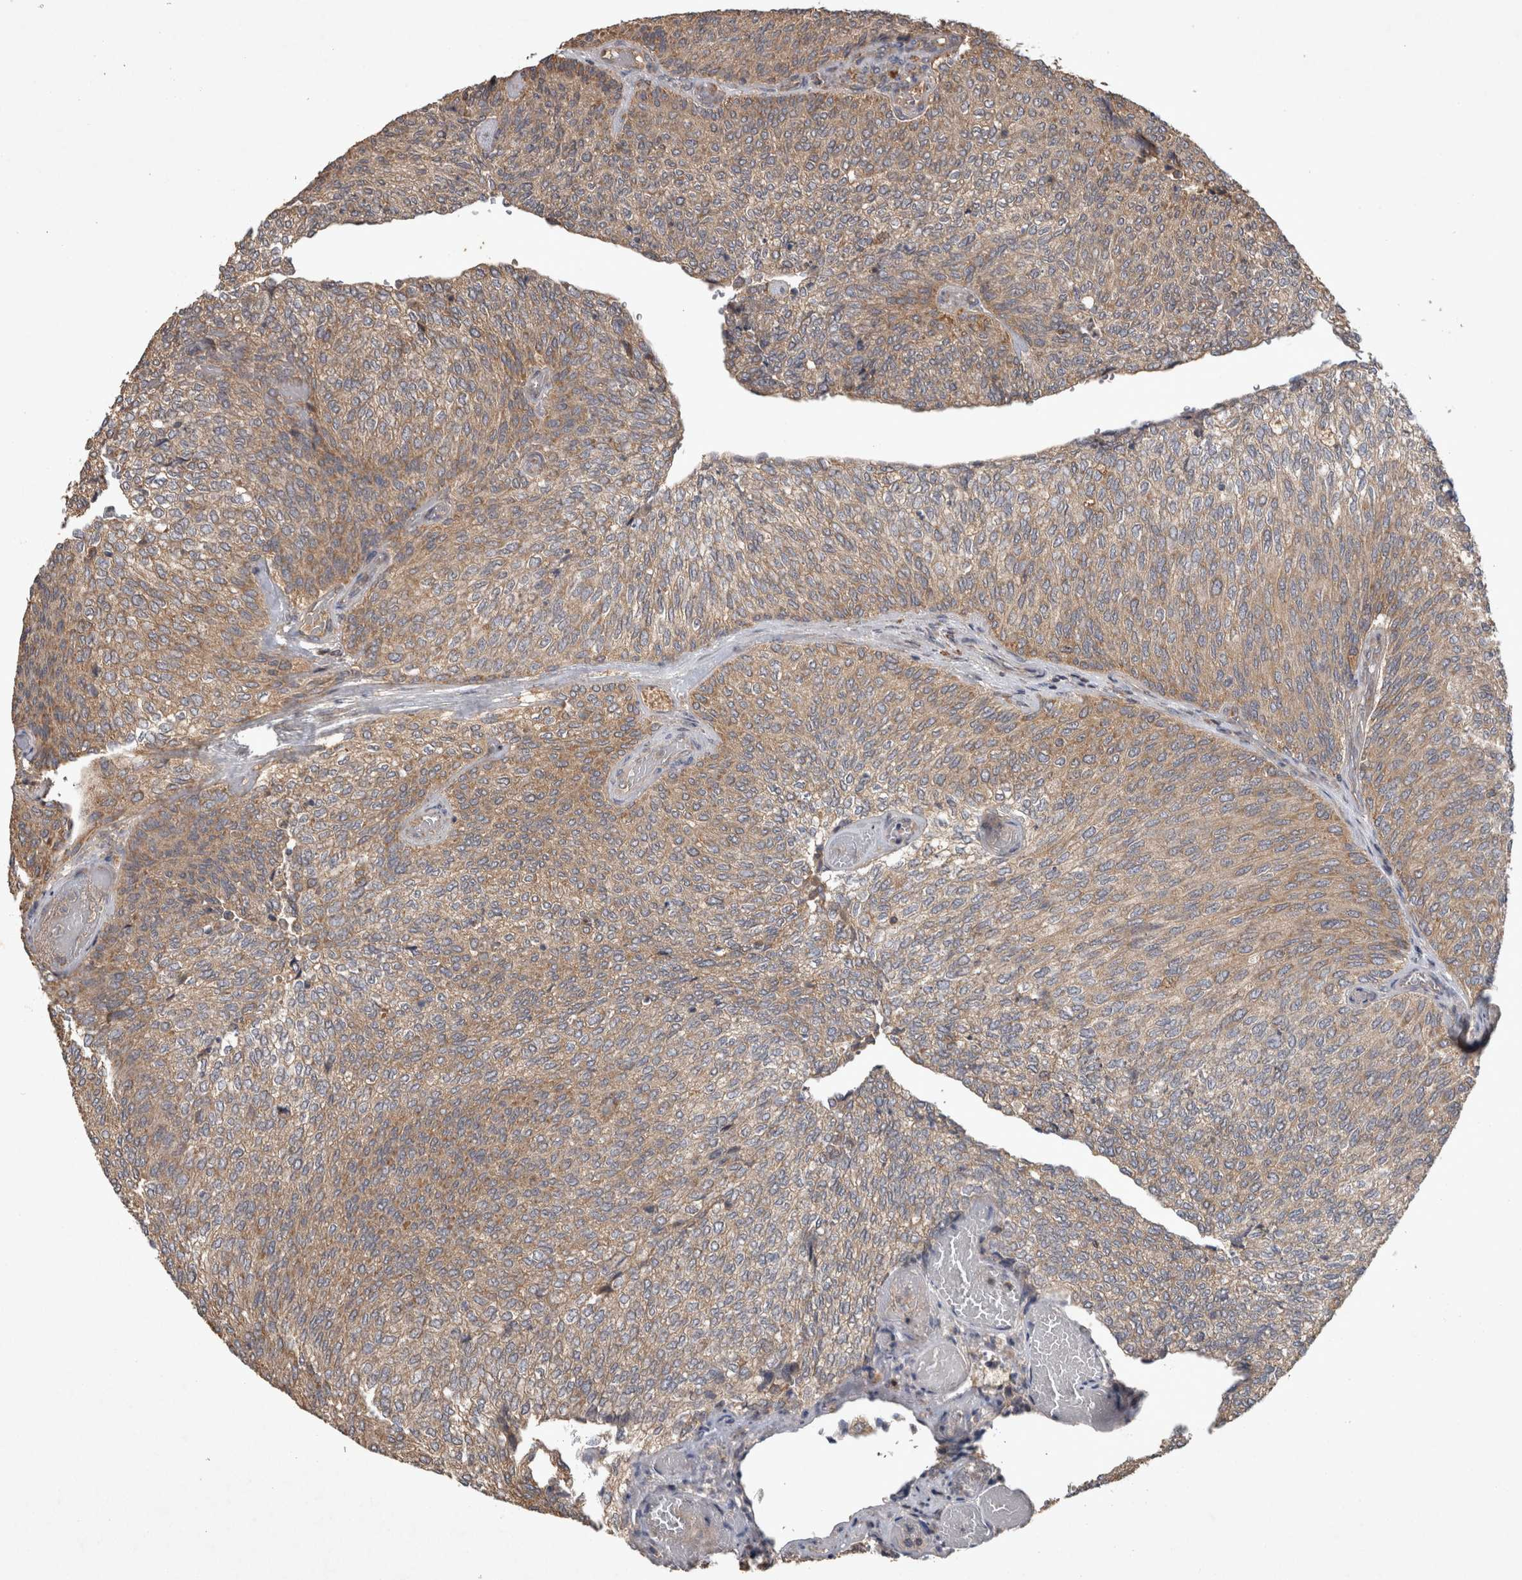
{"staining": {"intensity": "moderate", "quantity": ">75%", "location": "cytoplasmic/membranous"}, "tissue": "urothelial cancer", "cell_type": "Tumor cells", "image_type": "cancer", "snomed": [{"axis": "morphology", "description": "Urothelial carcinoma, Low grade"}, {"axis": "topography", "description": "Urinary bladder"}], "caption": "Immunohistochemistry (IHC) photomicrograph of neoplastic tissue: human urothelial cancer stained using IHC shows medium levels of moderate protein expression localized specifically in the cytoplasmic/membranous of tumor cells, appearing as a cytoplasmic/membranous brown color.", "gene": "TRMT61B", "patient": {"sex": "female", "age": 79}}